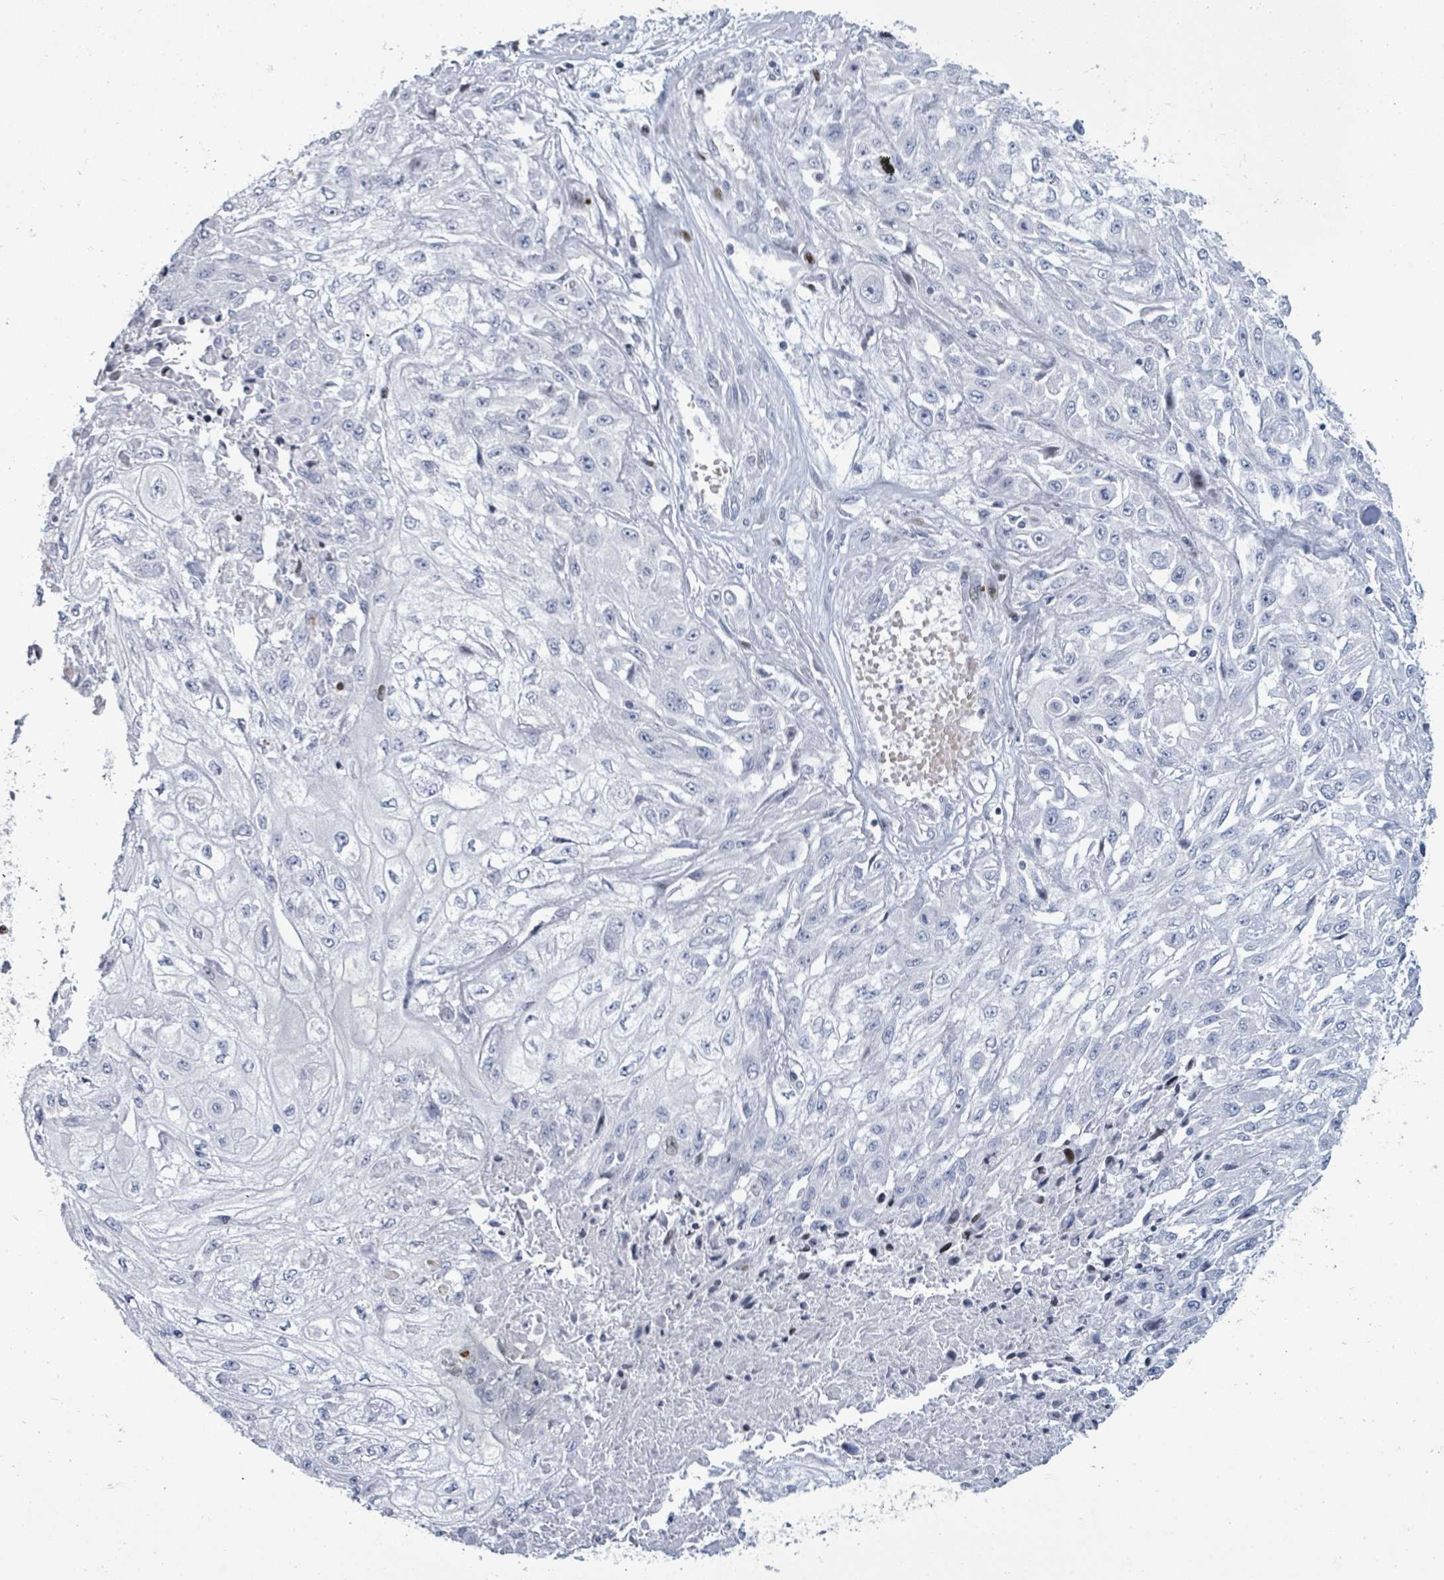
{"staining": {"intensity": "negative", "quantity": "none", "location": "none"}, "tissue": "skin cancer", "cell_type": "Tumor cells", "image_type": "cancer", "snomed": [{"axis": "morphology", "description": "Squamous cell carcinoma, NOS"}, {"axis": "morphology", "description": "Squamous cell carcinoma, metastatic, NOS"}, {"axis": "topography", "description": "Skin"}, {"axis": "topography", "description": "Lymph node"}], "caption": "An immunohistochemistry histopathology image of skin cancer (metastatic squamous cell carcinoma) is shown. There is no staining in tumor cells of skin cancer (metastatic squamous cell carcinoma).", "gene": "MALL", "patient": {"sex": "male", "age": 75}}